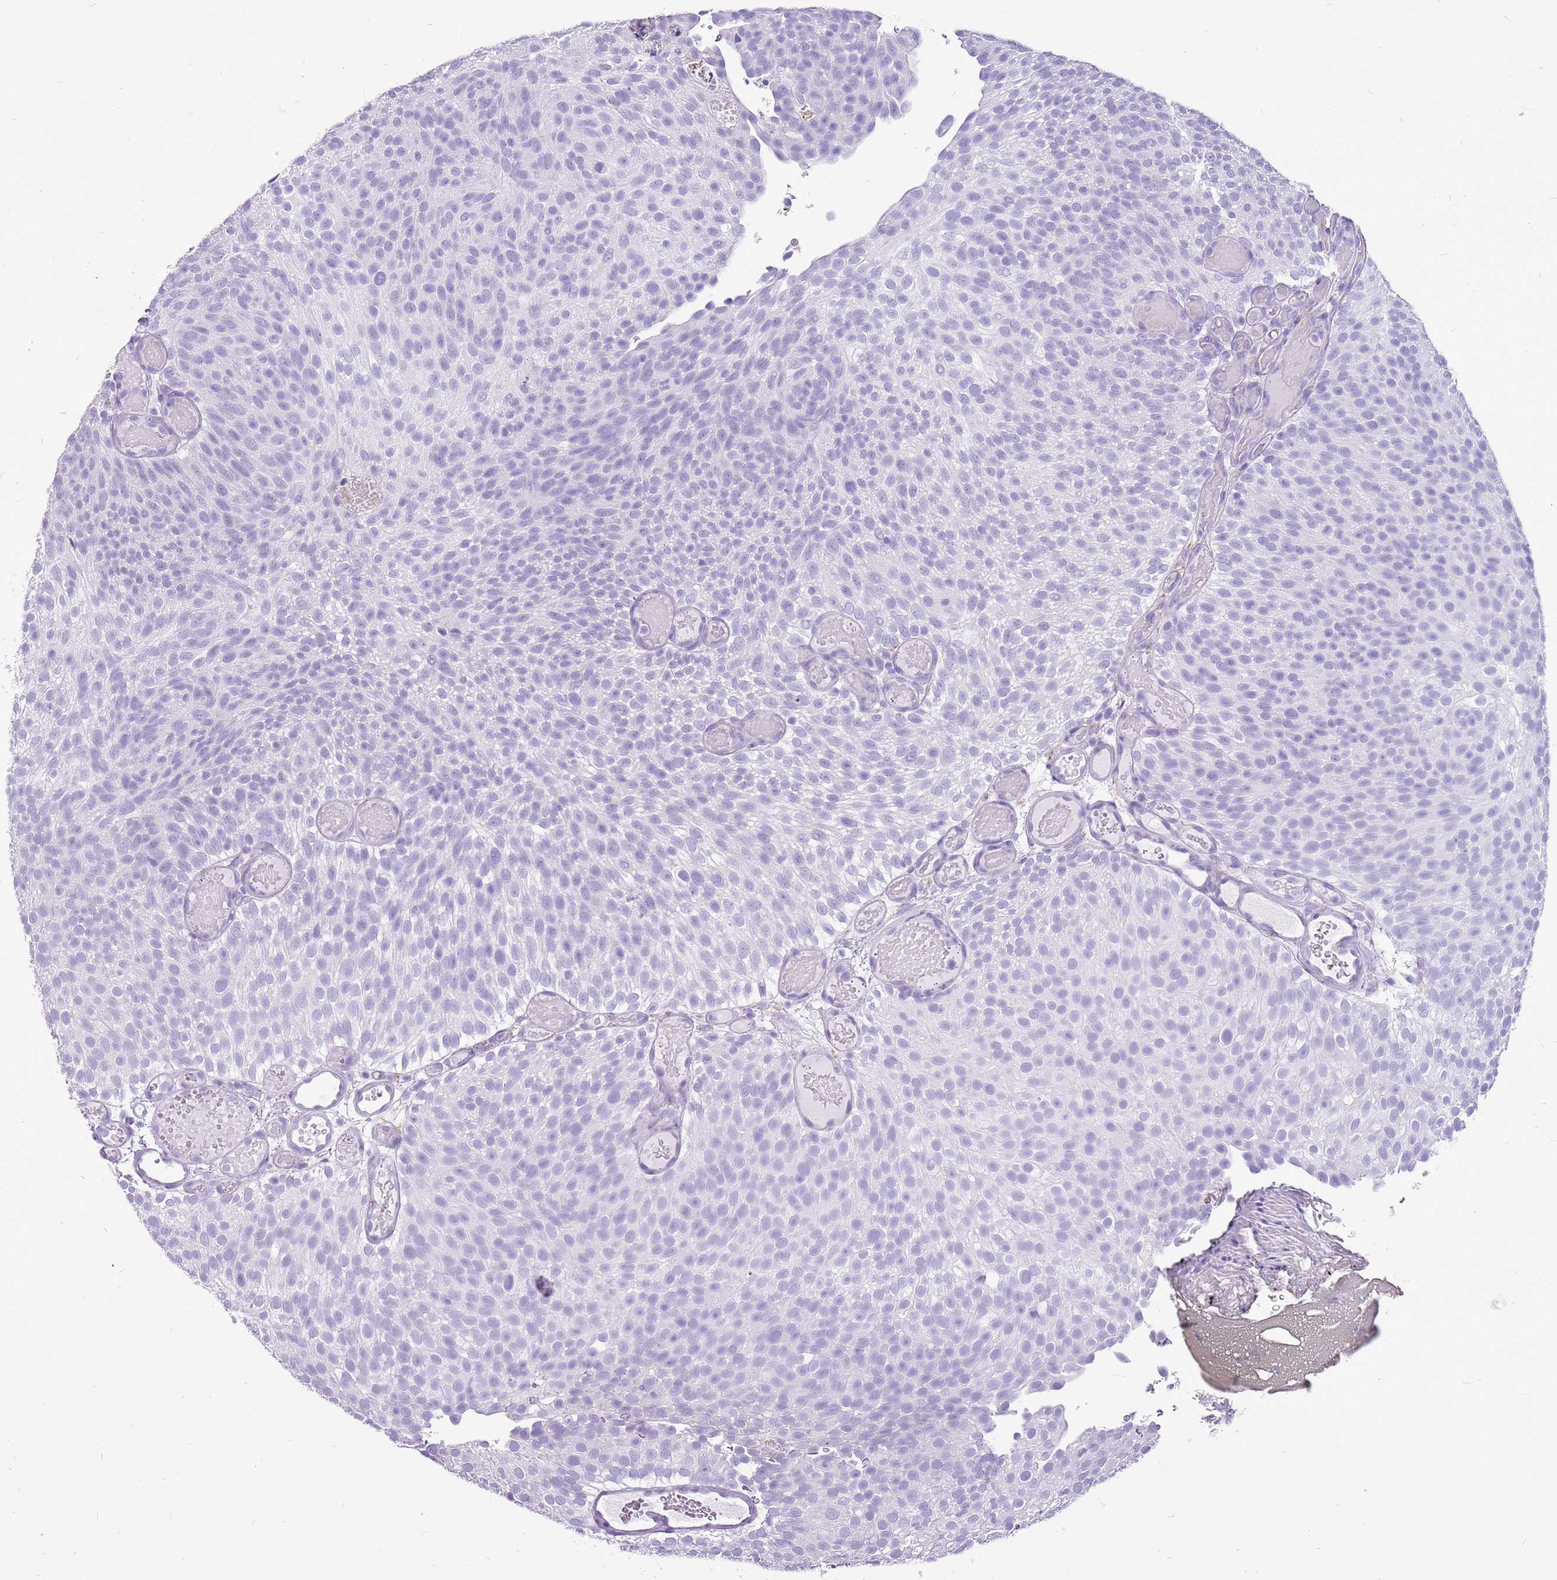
{"staining": {"intensity": "negative", "quantity": "none", "location": "none"}, "tissue": "urothelial cancer", "cell_type": "Tumor cells", "image_type": "cancer", "snomed": [{"axis": "morphology", "description": "Urothelial carcinoma, Low grade"}, {"axis": "topography", "description": "Urinary bladder"}], "caption": "IHC of low-grade urothelial carcinoma shows no staining in tumor cells.", "gene": "ACSS3", "patient": {"sex": "male", "age": 78}}